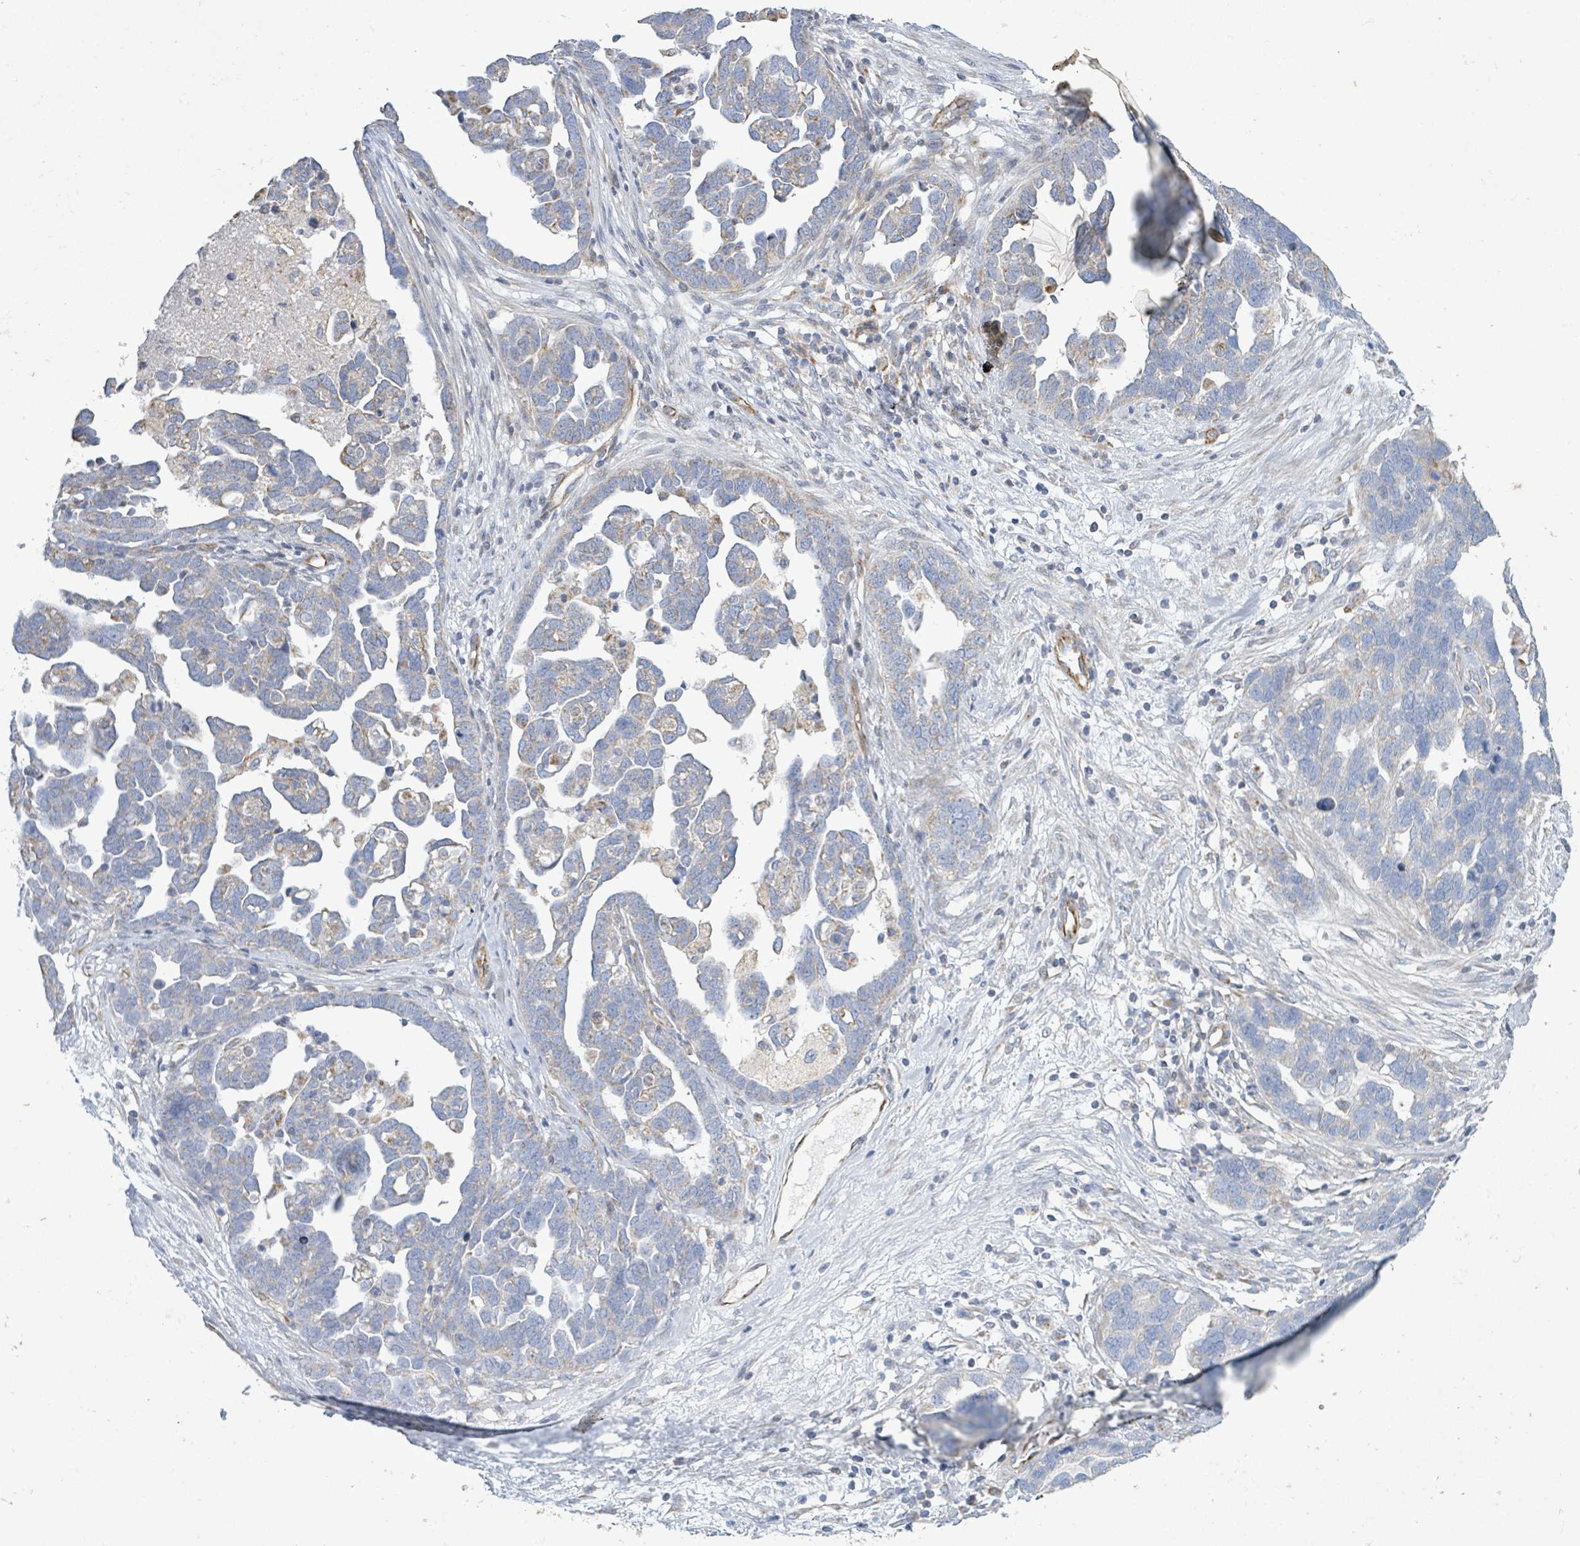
{"staining": {"intensity": "weak", "quantity": "<25%", "location": "cytoplasmic/membranous"}, "tissue": "ovarian cancer", "cell_type": "Tumor cells", "image_type": "cancer", "snomed": [{"axis": "morphology", "description": "Cystadenocarcinoma, serous, NOS"}, {"axis": "topography", "description": "Ovary"}], "caption": "Immunohistochemistry histopathology image of human ovarian cancer (serous cystadenocarcinoma) stained for a protein (brown), which exhibits no expression in tumor cells.", "gene": "ALG12", "patient": {"sex": "female", "age": 54}}